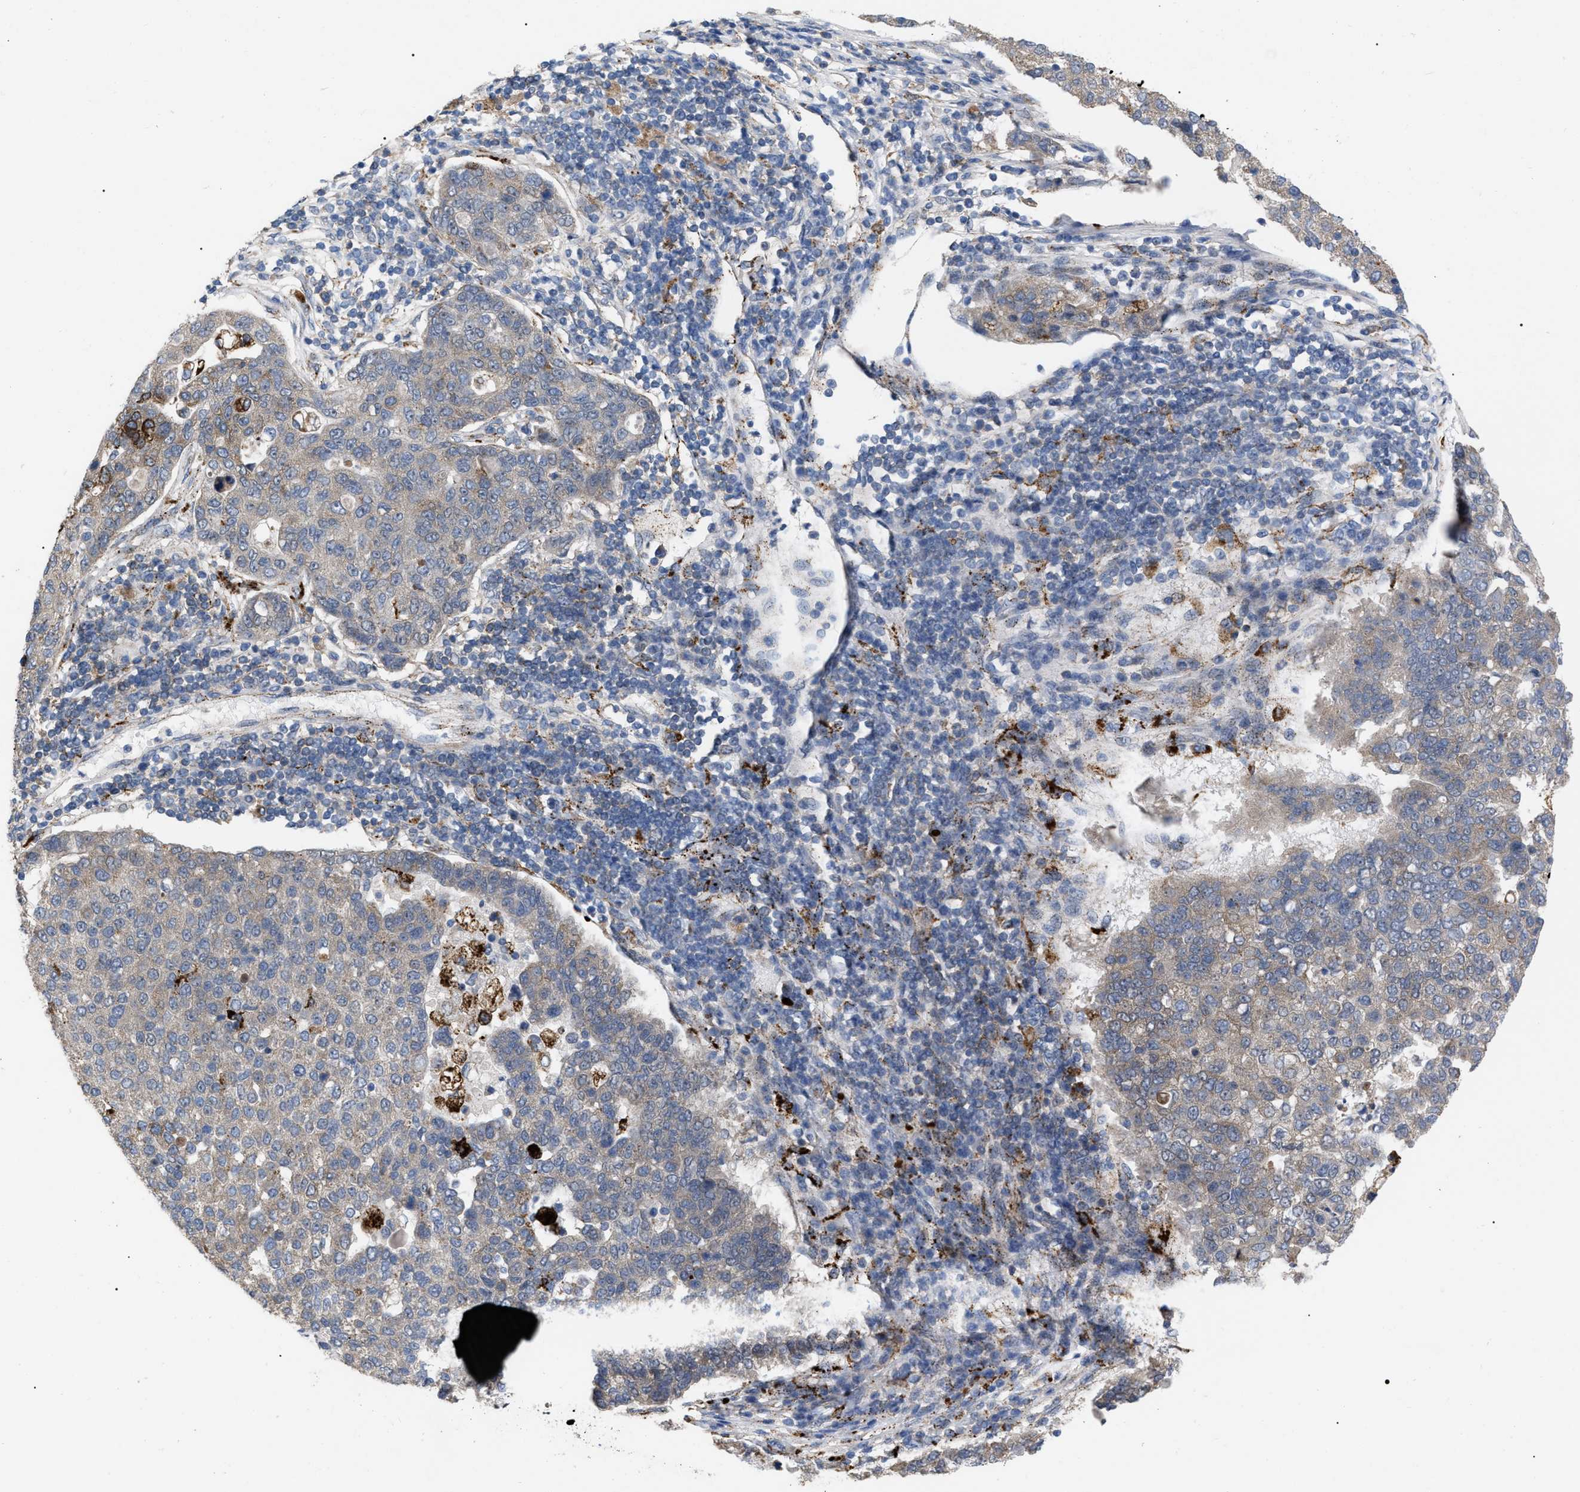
{"staining": {"intensity": "weak", "quantity": "25%-75%", "location": "cytoplasmic/membranous"}, "tissue": "pancreatic cancer", "cell_type": "Tumor cells", "image_type": "cancer", "snomed": [{"axis": "morphology", "description": "Adenocarcinoma, NOS"}, {"axis": "topography", "description": "Pancreas"}], "caption": "Protein staining exhibits weak cytoplasmic/membranous staining in about 25%-75% of tumor cells in adenocarcinoma (pancreatic).", "gene": "UPF1", "patient": {"sex": "female", "age": 61}}